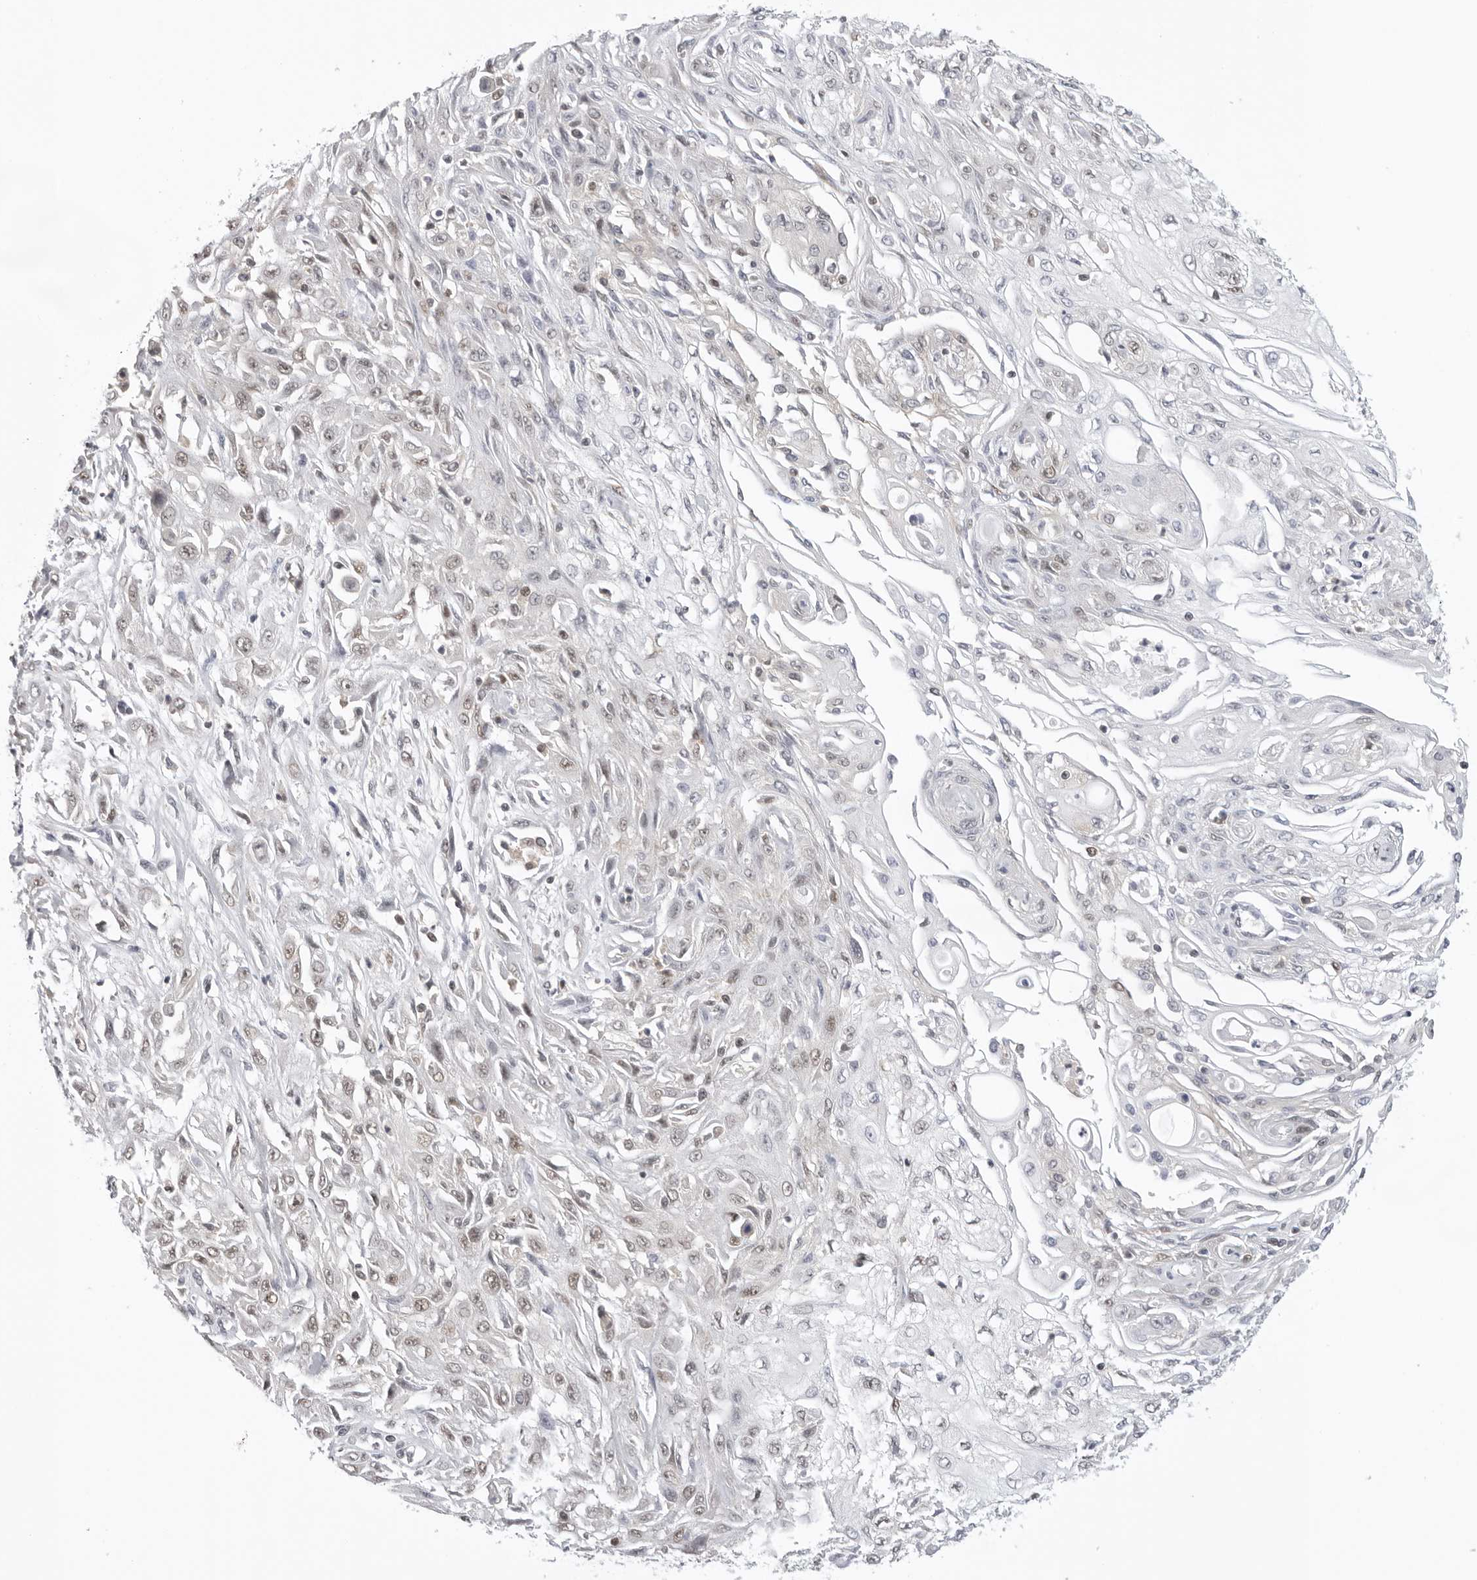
{"staining": {"intensity": "weak", "quantity": "25%-75%", "location": "nuclear"}, "tissue": "skin cancer", "cell_type": "Tumor cells", "image_type": "cancer", "snomed": [{"axis": "morphology", "description": "Squamous cell carcinoma, NOS"}, {"axis": "morphology", "description": "Squamous cell carcinoma, metastatic, NOS"}, {"axis": "topography", "description": "Skin"}, {"axis": "topography", "description": "Lymph node"}], "caption": "Immunohistochemistry (IHC) micrograph of neoplastic tissue: human metastatic squamous cell carcinoma (skin) stained using IHC reveals low levels of weak protein expression localized specifically in the nuclear of tumor cells, appearing as a nuclear brown color.", "gene": "RPA2", "patient": {"sex": "male", "age": 75}}